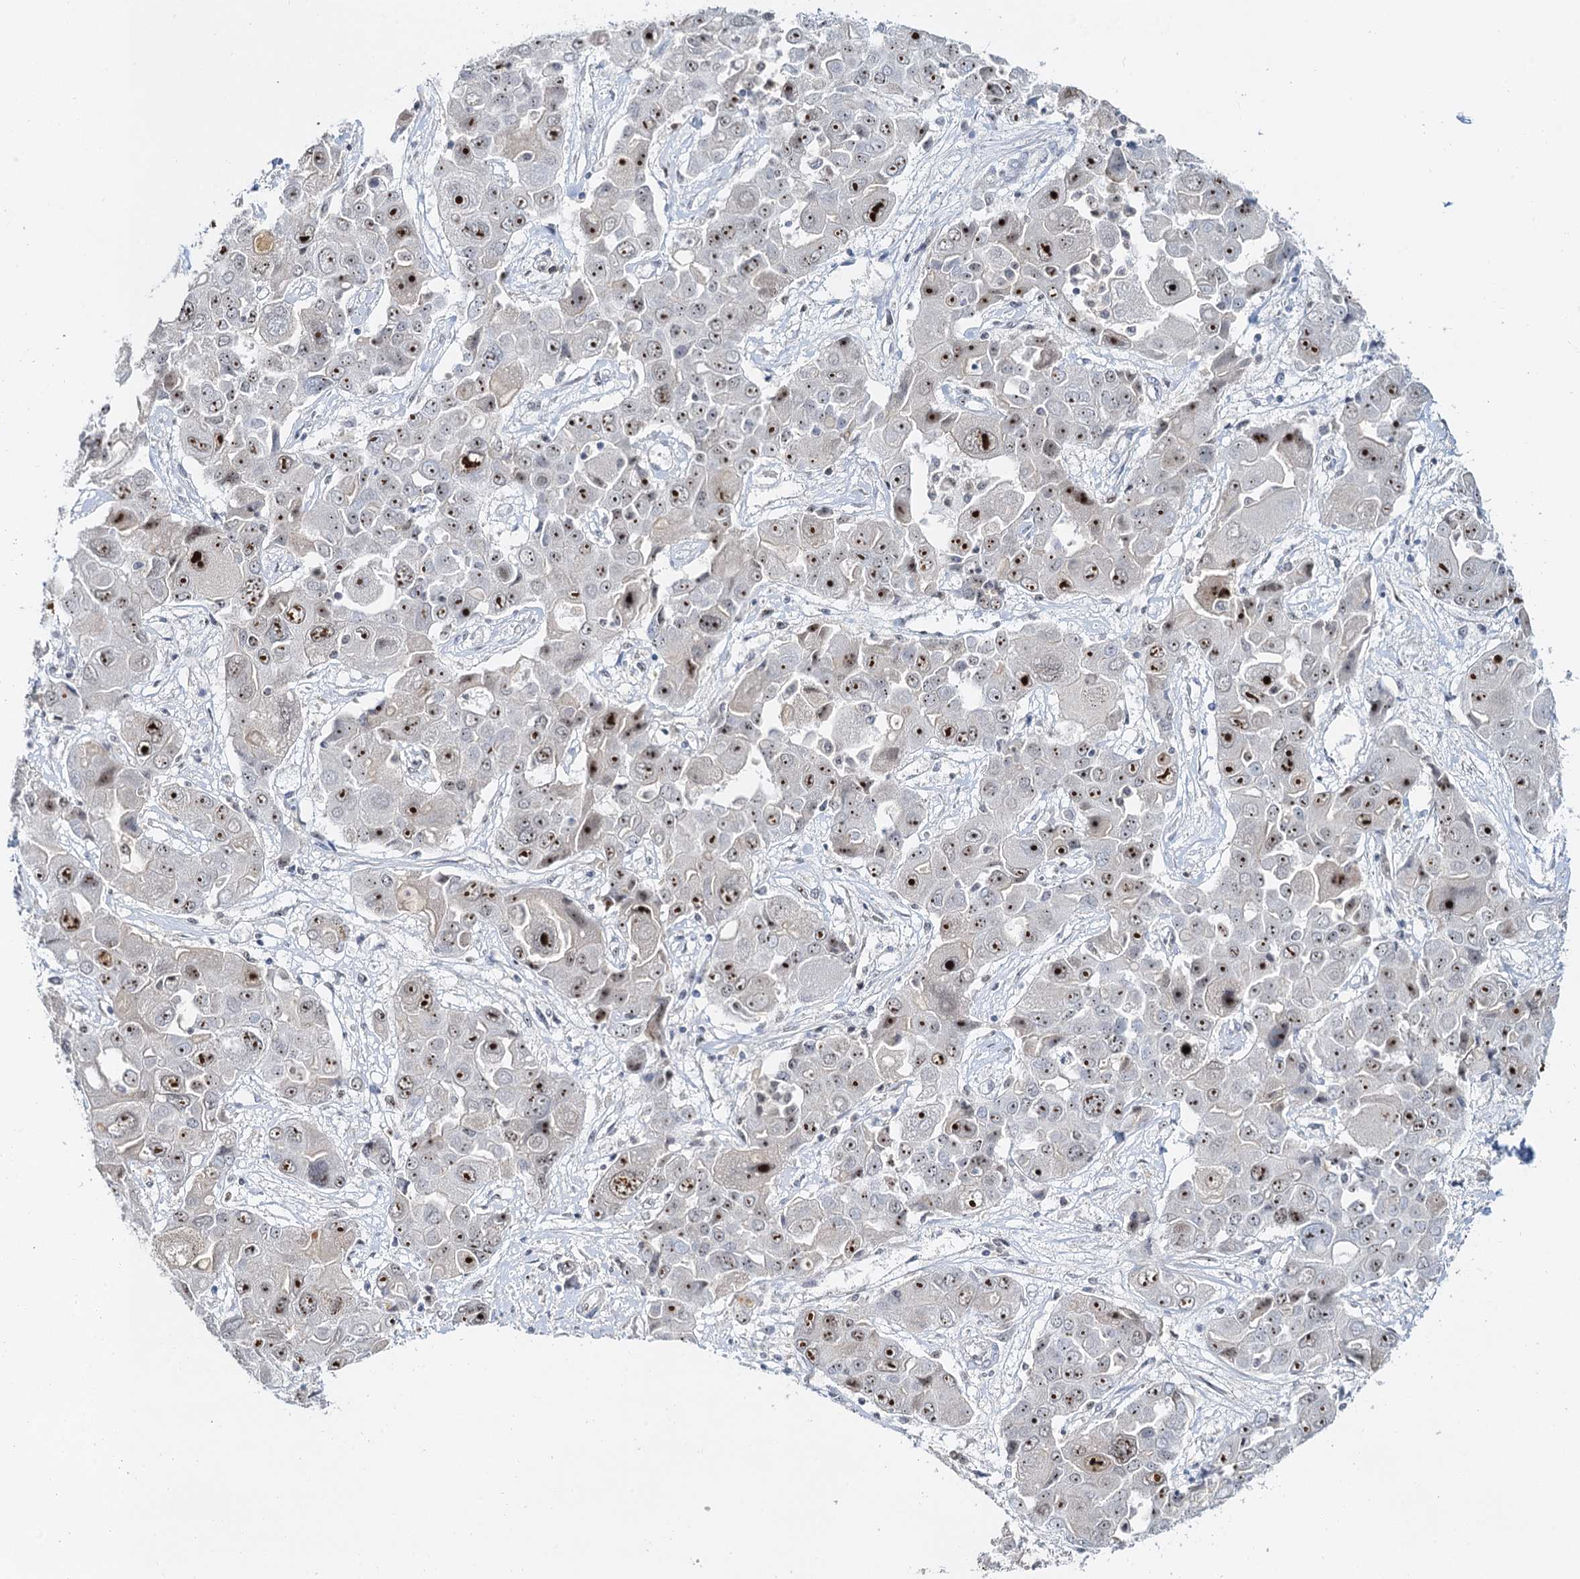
{"staining": {"intensity": "moderate", "quantity": ">75%", "location": "nuclear"}, "tissue": "liver cancer", "cell_type": "Tumor cells", "image_type": "cancer", "snomed": [{"axis": "morphology", "description": "Cholangiocarcinoma"}, {"axis": "topography", "description": "Liver"}], "caption": "Human liver cancer stained with a protein marker shows moderate staining in tumor cells.", "gene": "NOP2", "patient": {"sex": "male", "age": 67}}